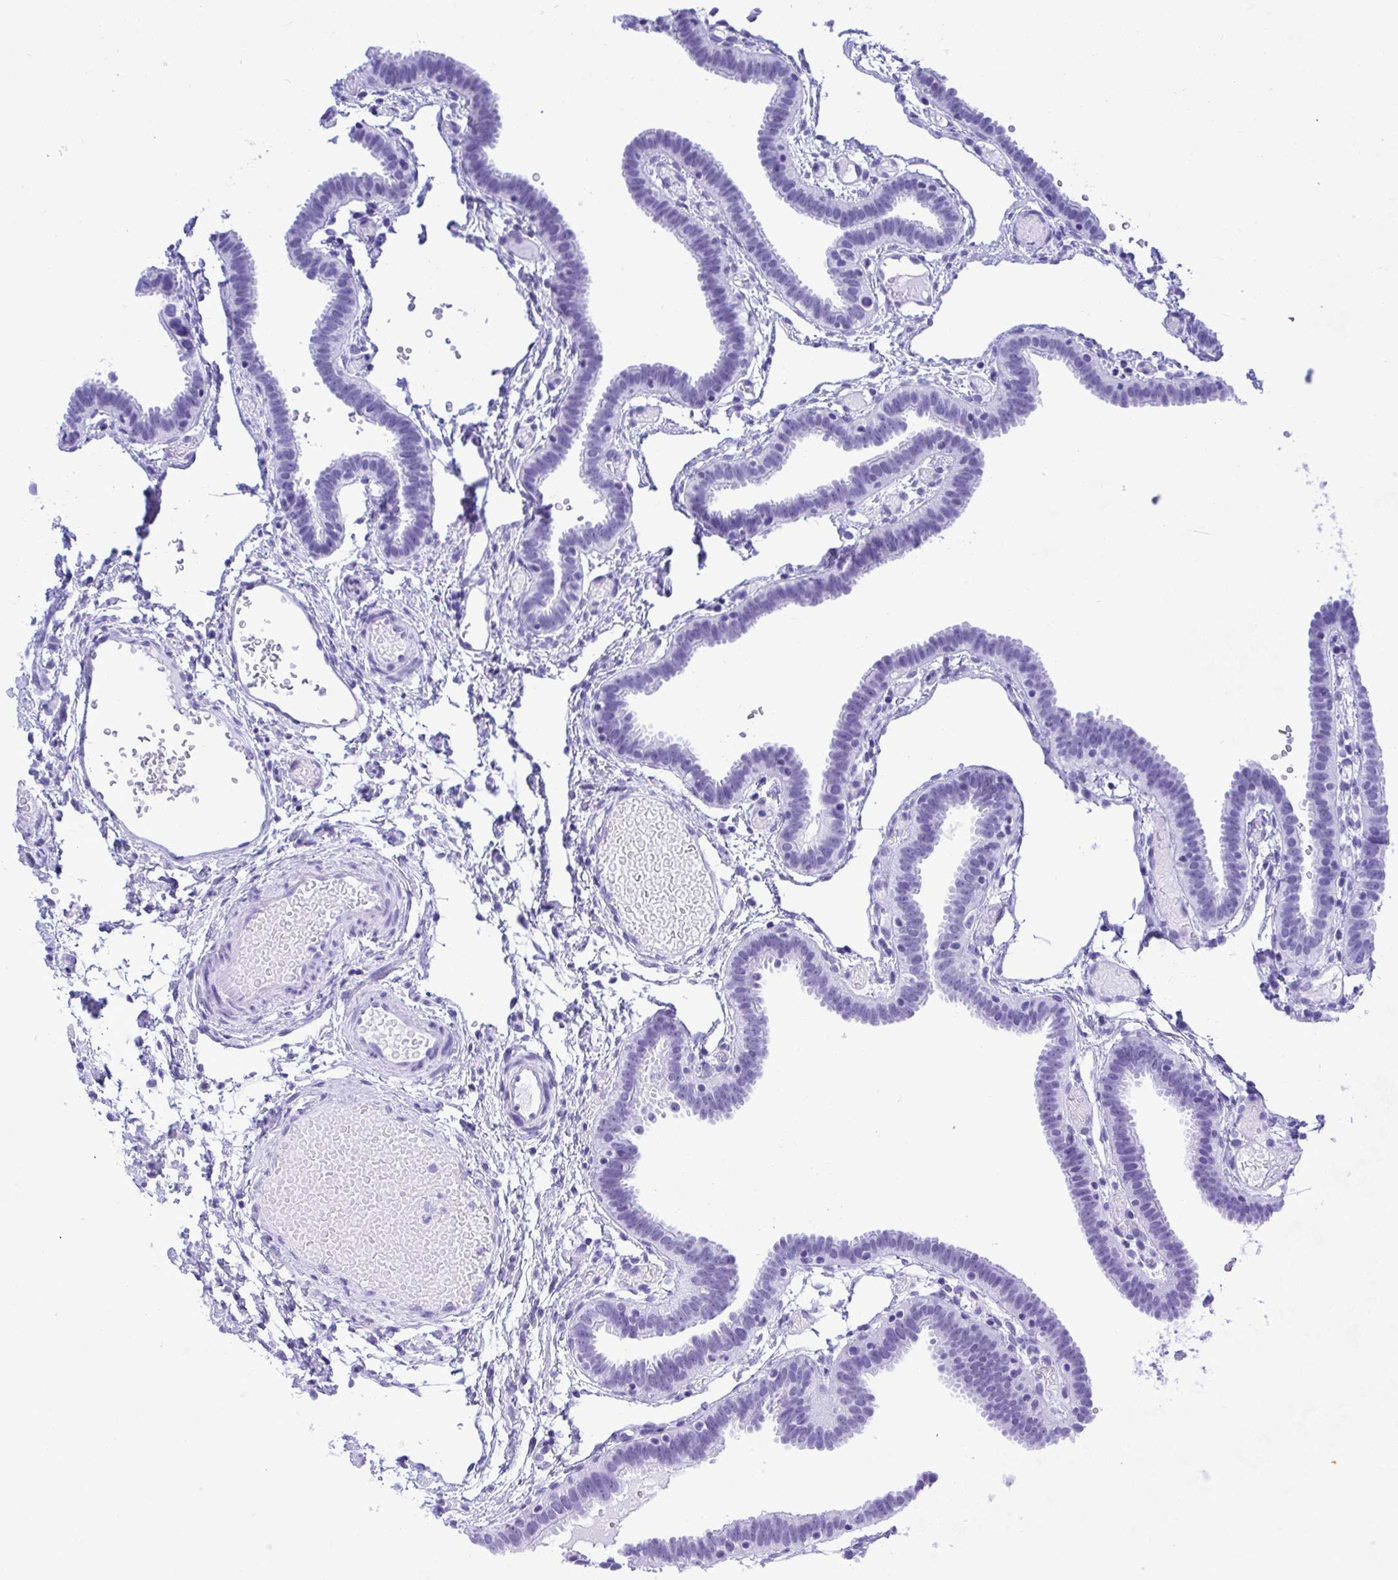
{"staining": {"intensity": "weak", "quantity": "25%-75%", "location": "cytoplasmic/membranous"}, "tissue": "fallopian tube", "cell_type": "Glandular cells", "image_type": "normal", "snomed": [{"axis": "morphology", "description": "Normal tissue, NOS"}, {"axis": "topography", "description": "Fallopian tube"}], "caption": "Brown immunohistochemical staining in benign fallopian tube demonstrates weak cytoplasmic/membranous staining in approximately 25%-75% of glandular cells. Using DAB (brown) and hematoxylin (blue) stains, captured at high magnification using brightfield microscopy.", "gene": "THOP1", "patient": {"sex": "female", "age": 37}}